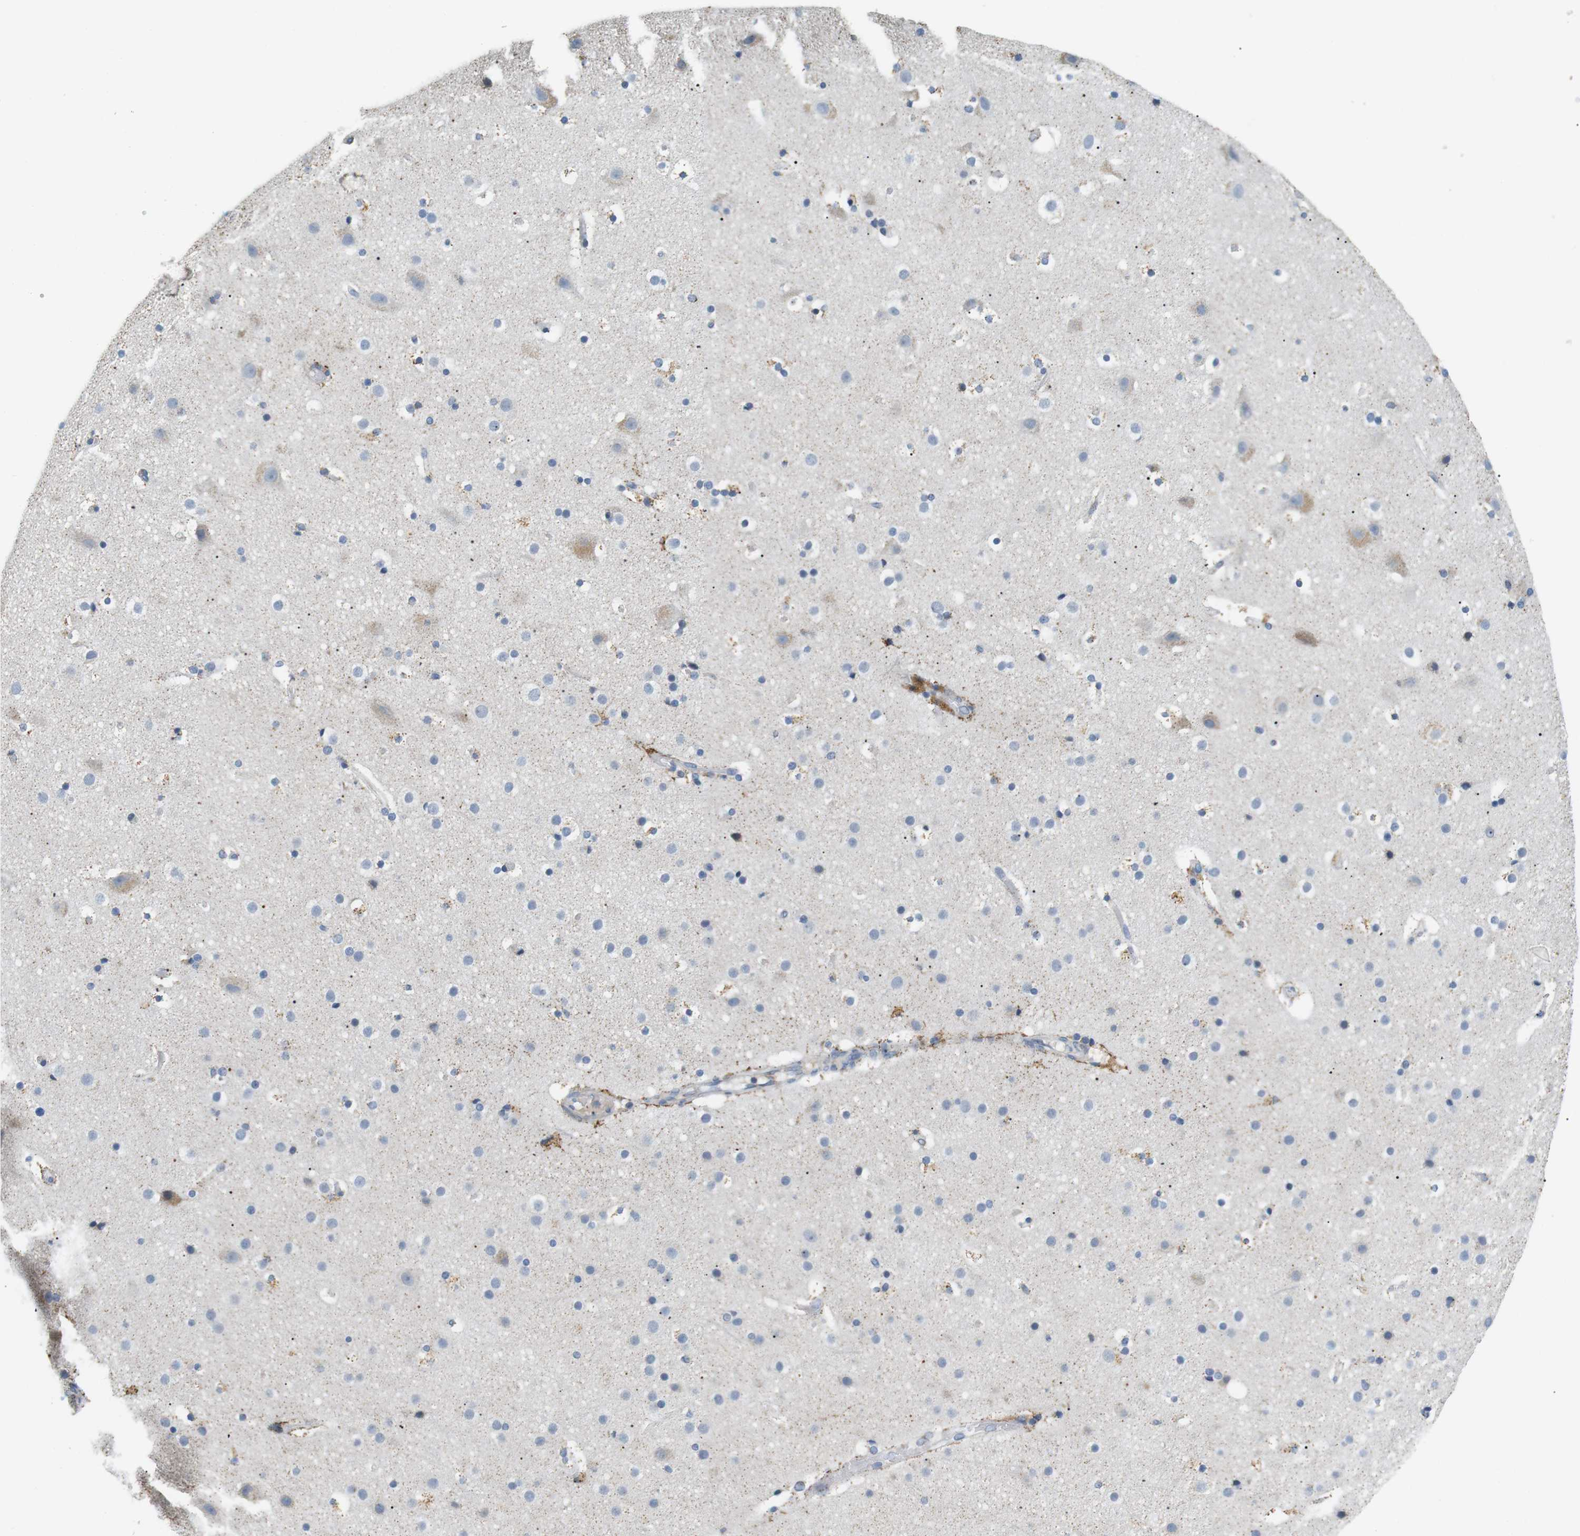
{"staining": {"intensity": "negative", "quantity": "none", "location": "none"}, "tissue": "cerebral cortex", "cell_type": "Endothelial cells", "image_type": "normal", "snomed": [{"axis": "morphology", "description": "Normal tissue, NOS"}, {"axis": "topography", "description": "Cerebral cortex"}], "caption": "Photomicrograph shows no significant protein positivity in endothelial cells of unremarkable cerebral cortex.", "gene": "CD300E", "patient": {"sex": "male", "age": 57}}